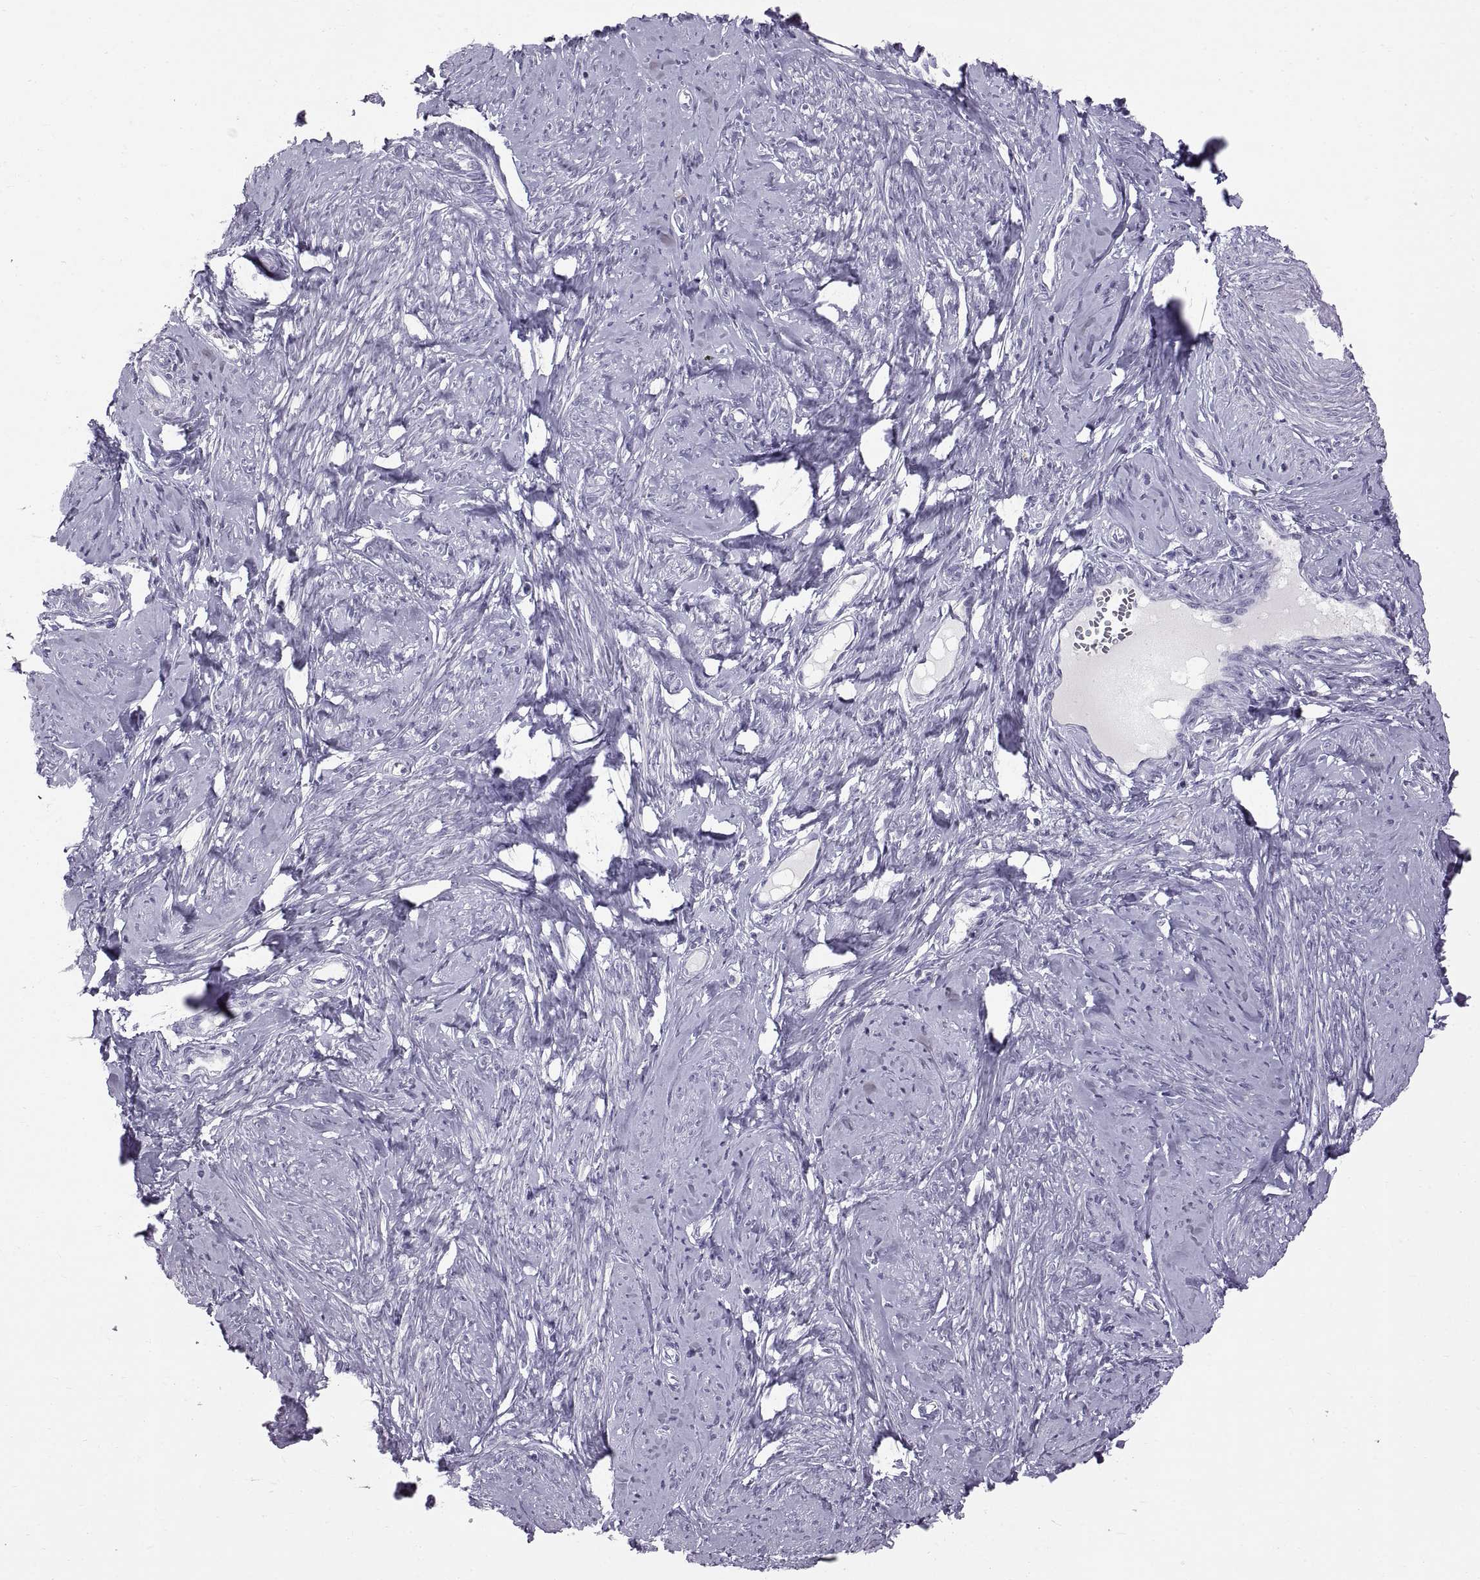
{"staining": {"intensity": "negative", "quantity": "none", "location": "none"}, "tissue": "smooth muscle", "cell_type": "Smooth muscle cells", "image_type": "normal", "snomed": [{"axis": "morphology", "description": "Normal tissue, NOS"}, {"axis": "topography", "description": "Smooth muscle"}], "caption": "Immunohistochemical staining of unremarkable human smooth muscle reveals no significant expression in smooth muscle cells. (DAB (3,3'-diaminobenzidine) immunohistochemistry (IHC) with hematoxylin counter stain).", "gene": "WFDC8", "patient": {"sex": "female", "age": 48}}